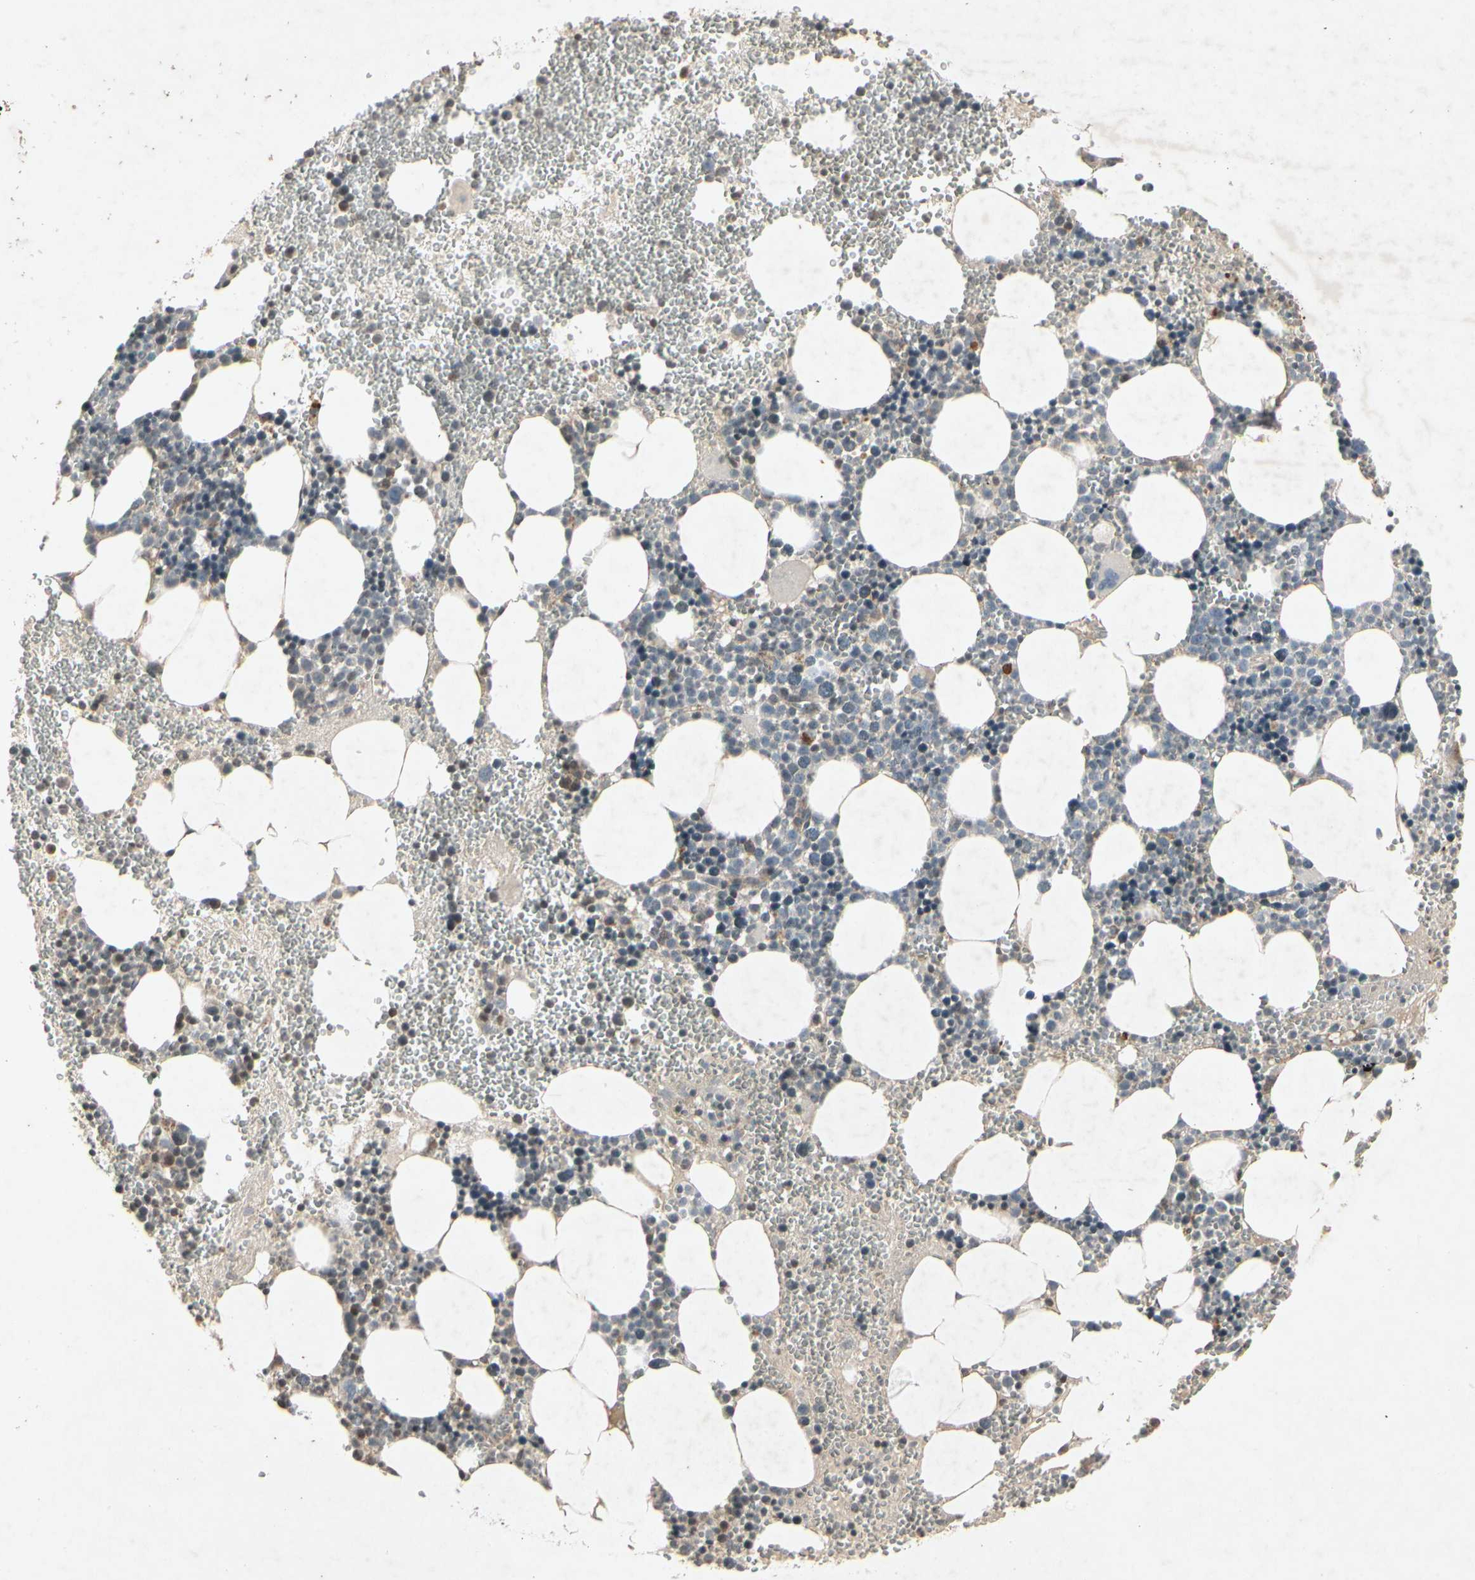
{"staining": {"intensity": "weak", "quantity": "<25%", "location": "cytoplasmic/membranous"}, "tissue": "bone marrow", "cell_type": "Hematopoietic cells", "image_type": "normal", "snomed": [{"axis": "morphology", "description": "Normal tissue, NOS"}, {"axis": "morphology", "description": "Inflammation, NOS"}, {"axis": "topography", "description": "Bone marrow"}], "caption": "High power microscopy photomicrograph of an IHC photomicrograph of benign bone marrow, revealing no significant staining in hematopoietic cells. (DAB immunohistochemistry (IHC), high magnification).", "gene": "TEK", "patient": {"sex": "female", "age": 76}}